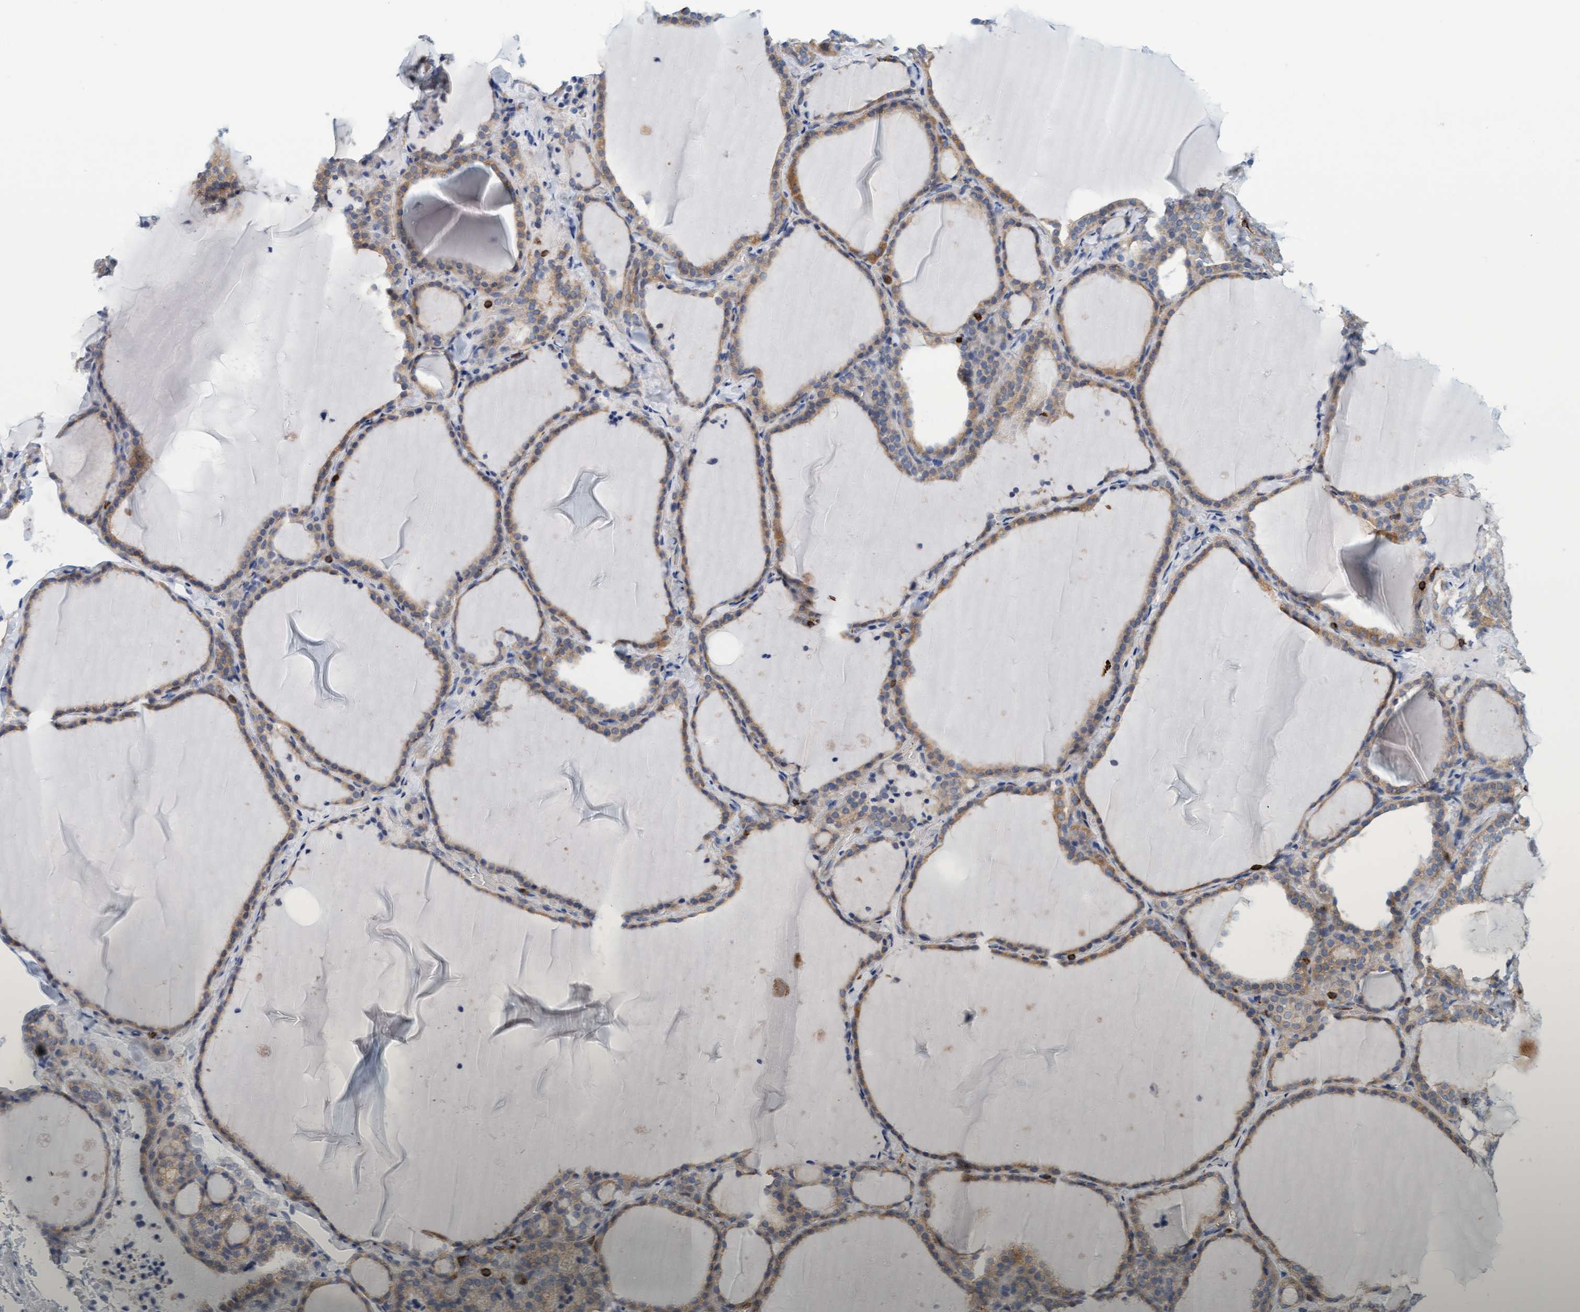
{"staining": {"intensity": "weak", "quantity": ">75%", "location": "cytoplasmic/membranous"}, "tissue": "thyroid gland", "cell_type": "Glandular cells", "image_type": "normal", "snomed": [{"axis": "morphology", "description": "Normal tissue, NOS"}, {"axis": "topography", "description": "Thyroid gland"}], "caption": "Immunohistochemical staining of normal human thyroid gland shows low levels of weak cytoplasmic/membranous staining in approximately >75% of glandular cells.", "gene": "FNBP1", "patient": {"sex": "female", "age": 22}}